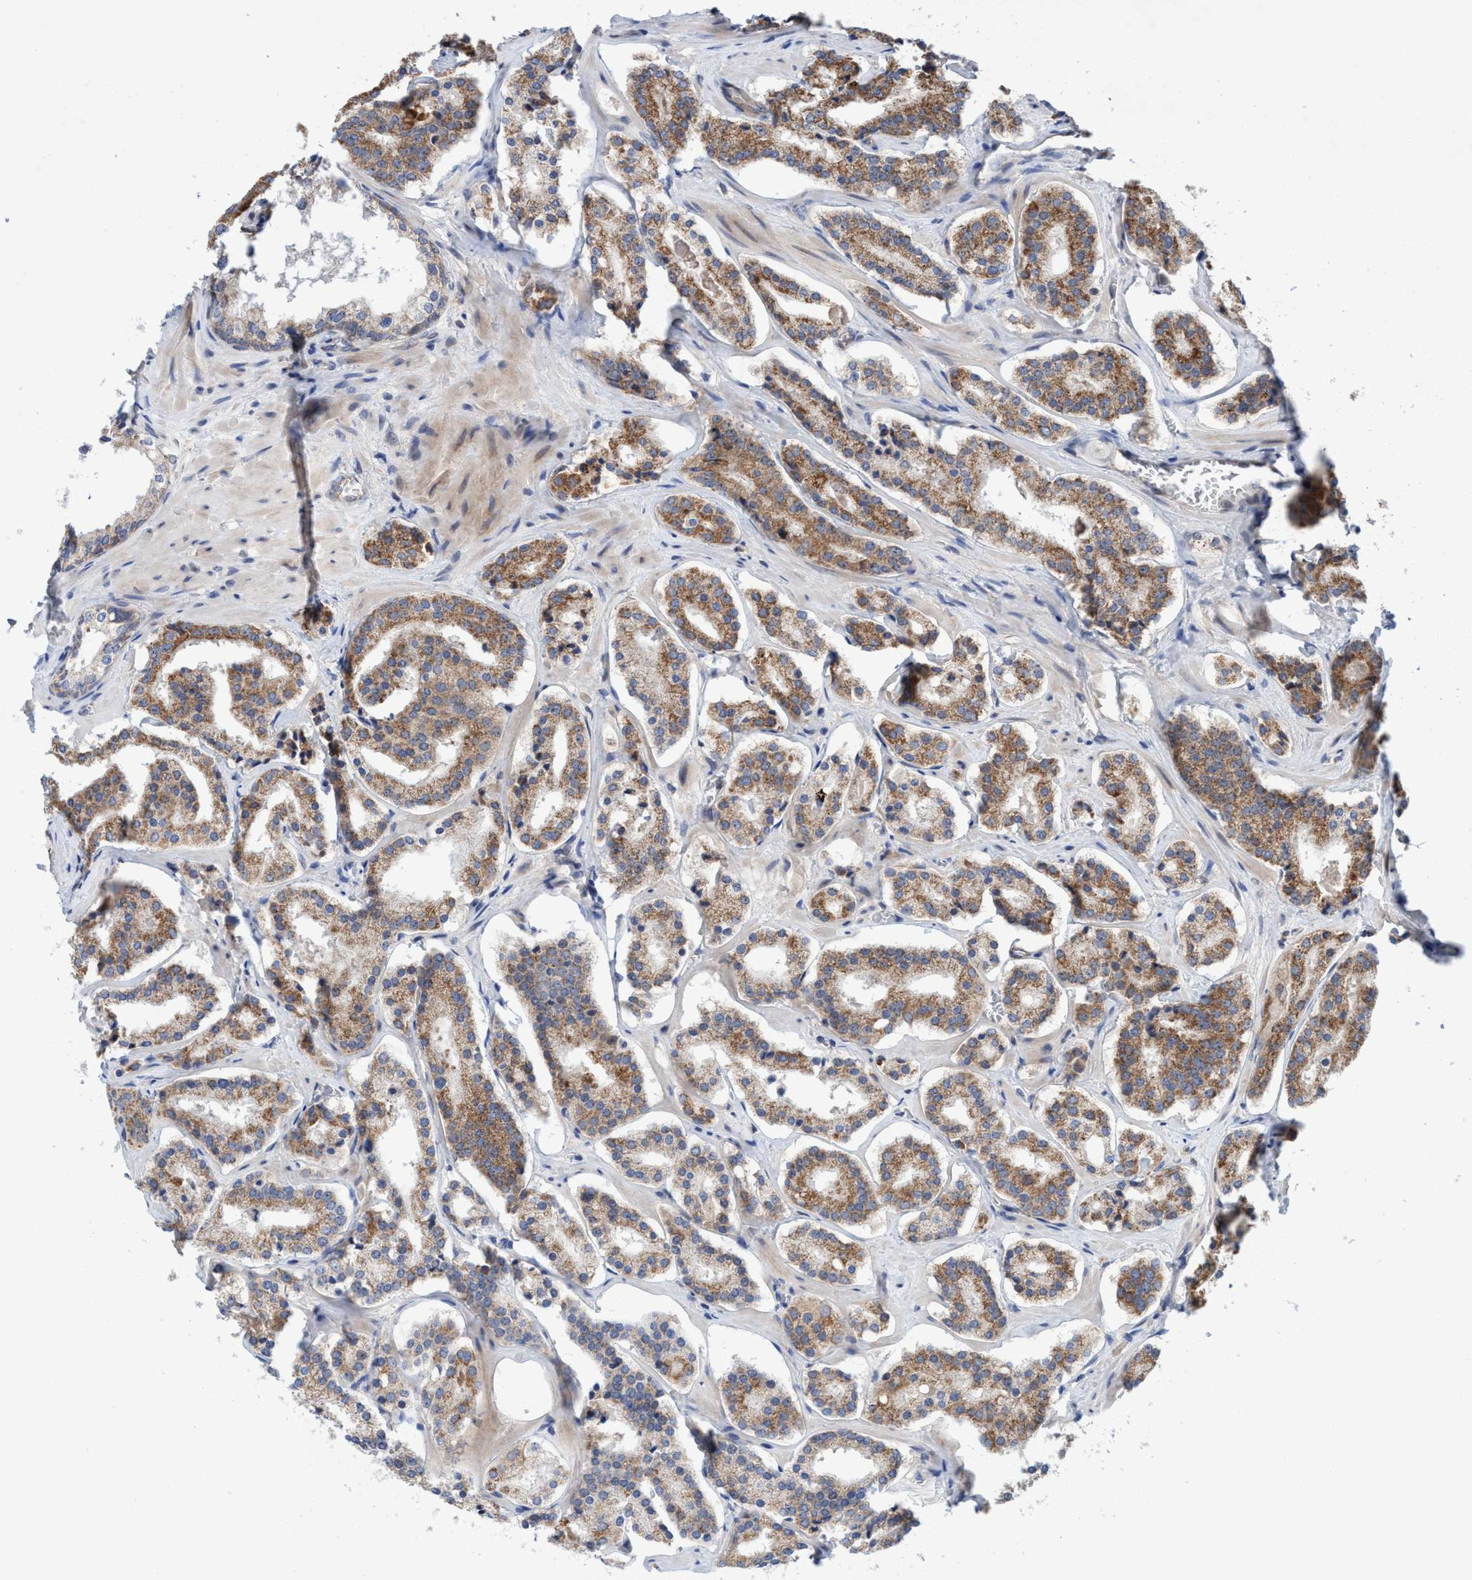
{"staining": {"intensity": "moderate", "quantity": ">75%", "location": "cytoplasmic/membranous"}, "tissue": "prostate cancer", "cell_type": "Tumor cells", "image_type": "cancer", "snomed": [{"axis": "morphology", "description": "Adenocarcinoma, High grade"}, {"axis": "topography", "description": "Prostate"}], "caption": "Immunohistochemical staining of prostate high-grade adenocarcinoma shows medium levels of moderate cytoplasmic/membranous protein expression in about >75% of tumor cells. The staining was performed using DAB, with brown indicating positive protein expression. Nuclei are stained blue with hematoxylin.", "gene": "P2RY14", "patient": {"sex": "male", "age": 60}}